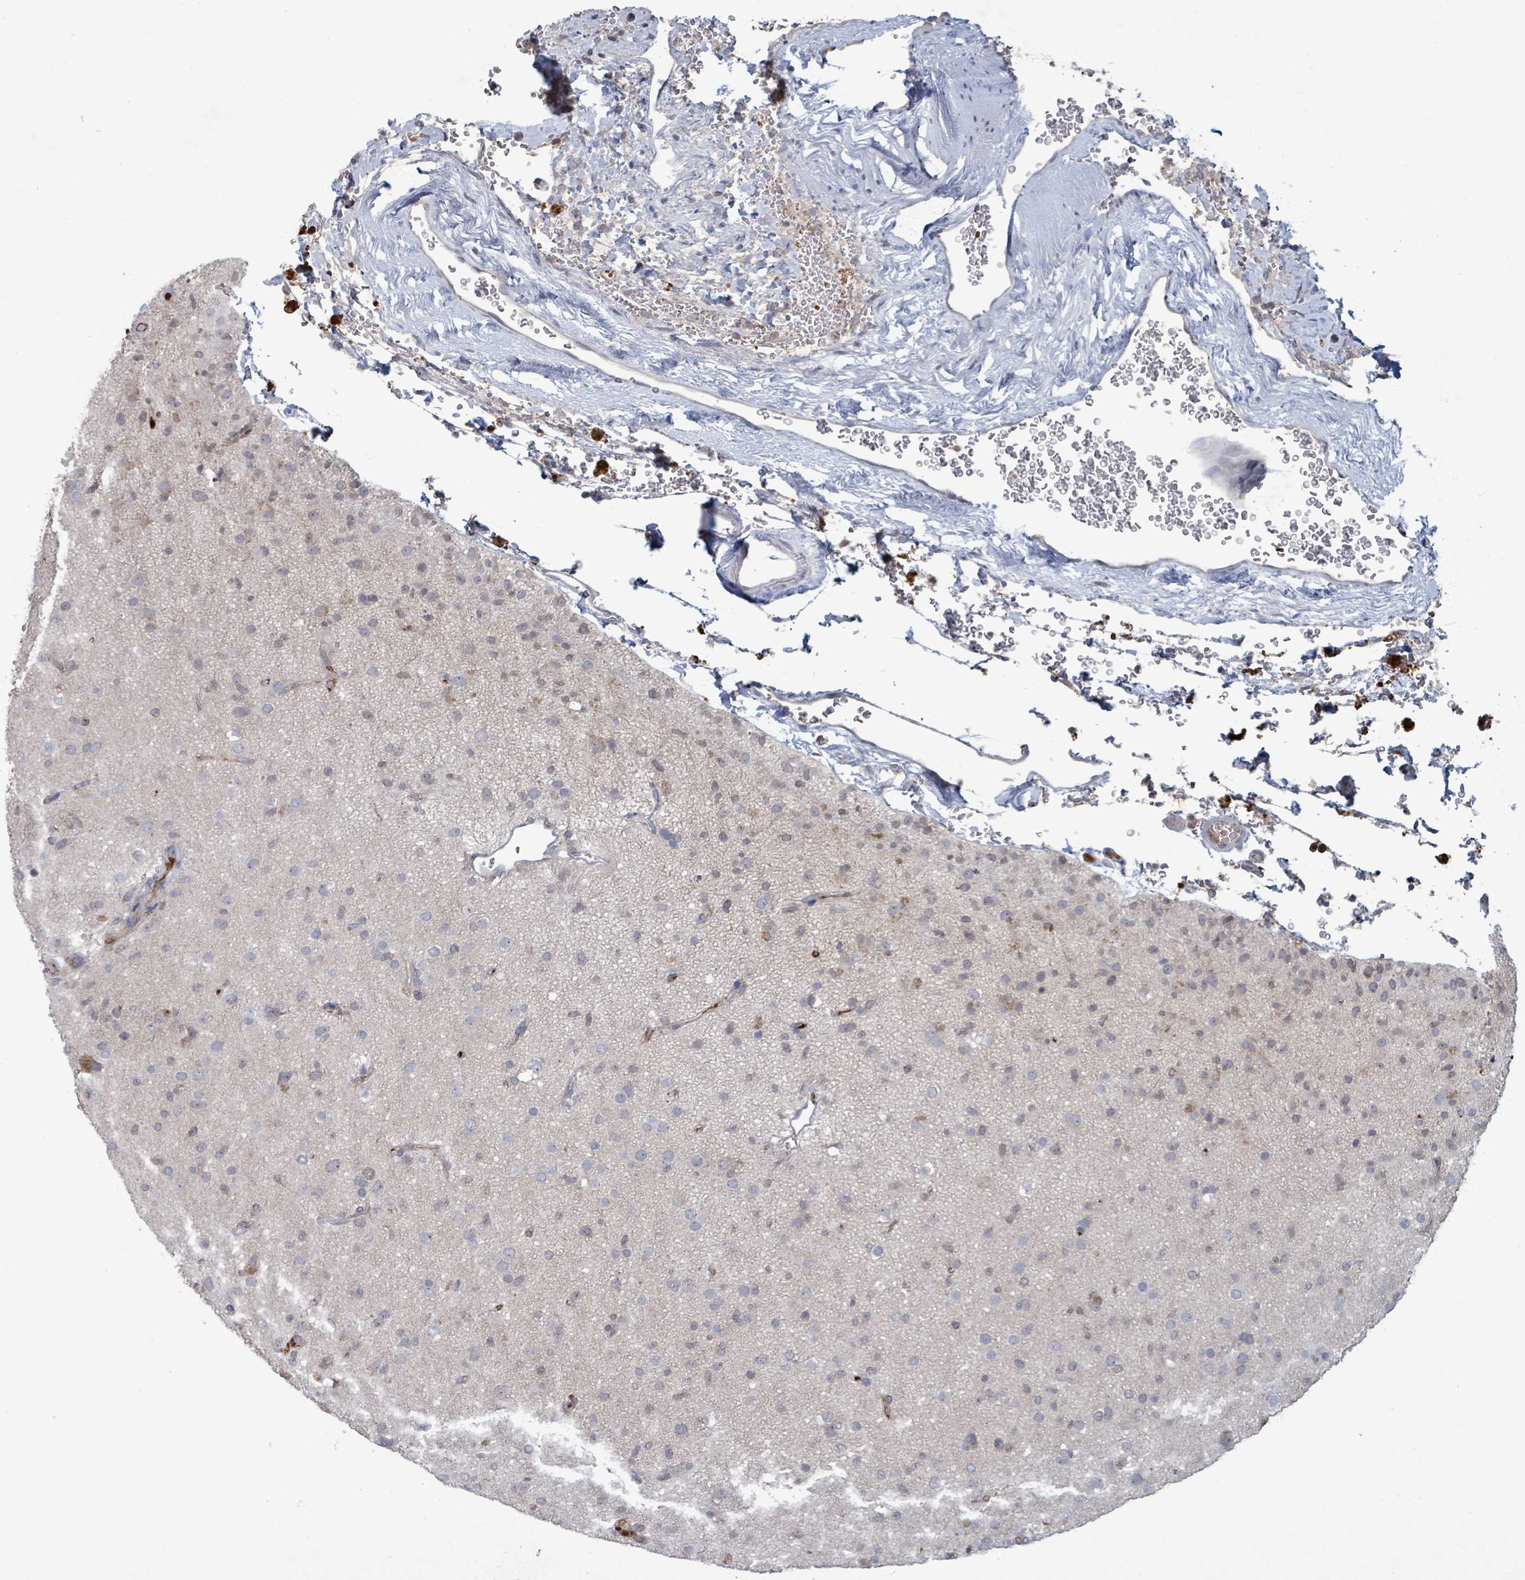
{"staining": {"intensity": "negative", "quantity": "none", "location": "none"}, "tissue": "glioma", "cell_type": "Tumor cells", "image_type": "cancer", "snomed": [{"axis": "morphology", "description": "Glioma, malignant, Low grade"}, {"axis": "topography", "description": "Brain"}], "caption": "Immunohistochemical staining of glioma demonstrates no significant positivity in tumor cells. Brightfield microscopy of IHC stained with DAB (brown) and hematoxylin (blue), captured at high magnification.", "gene": "GRM8", "patient": {"sex": "male", "age": 65}}